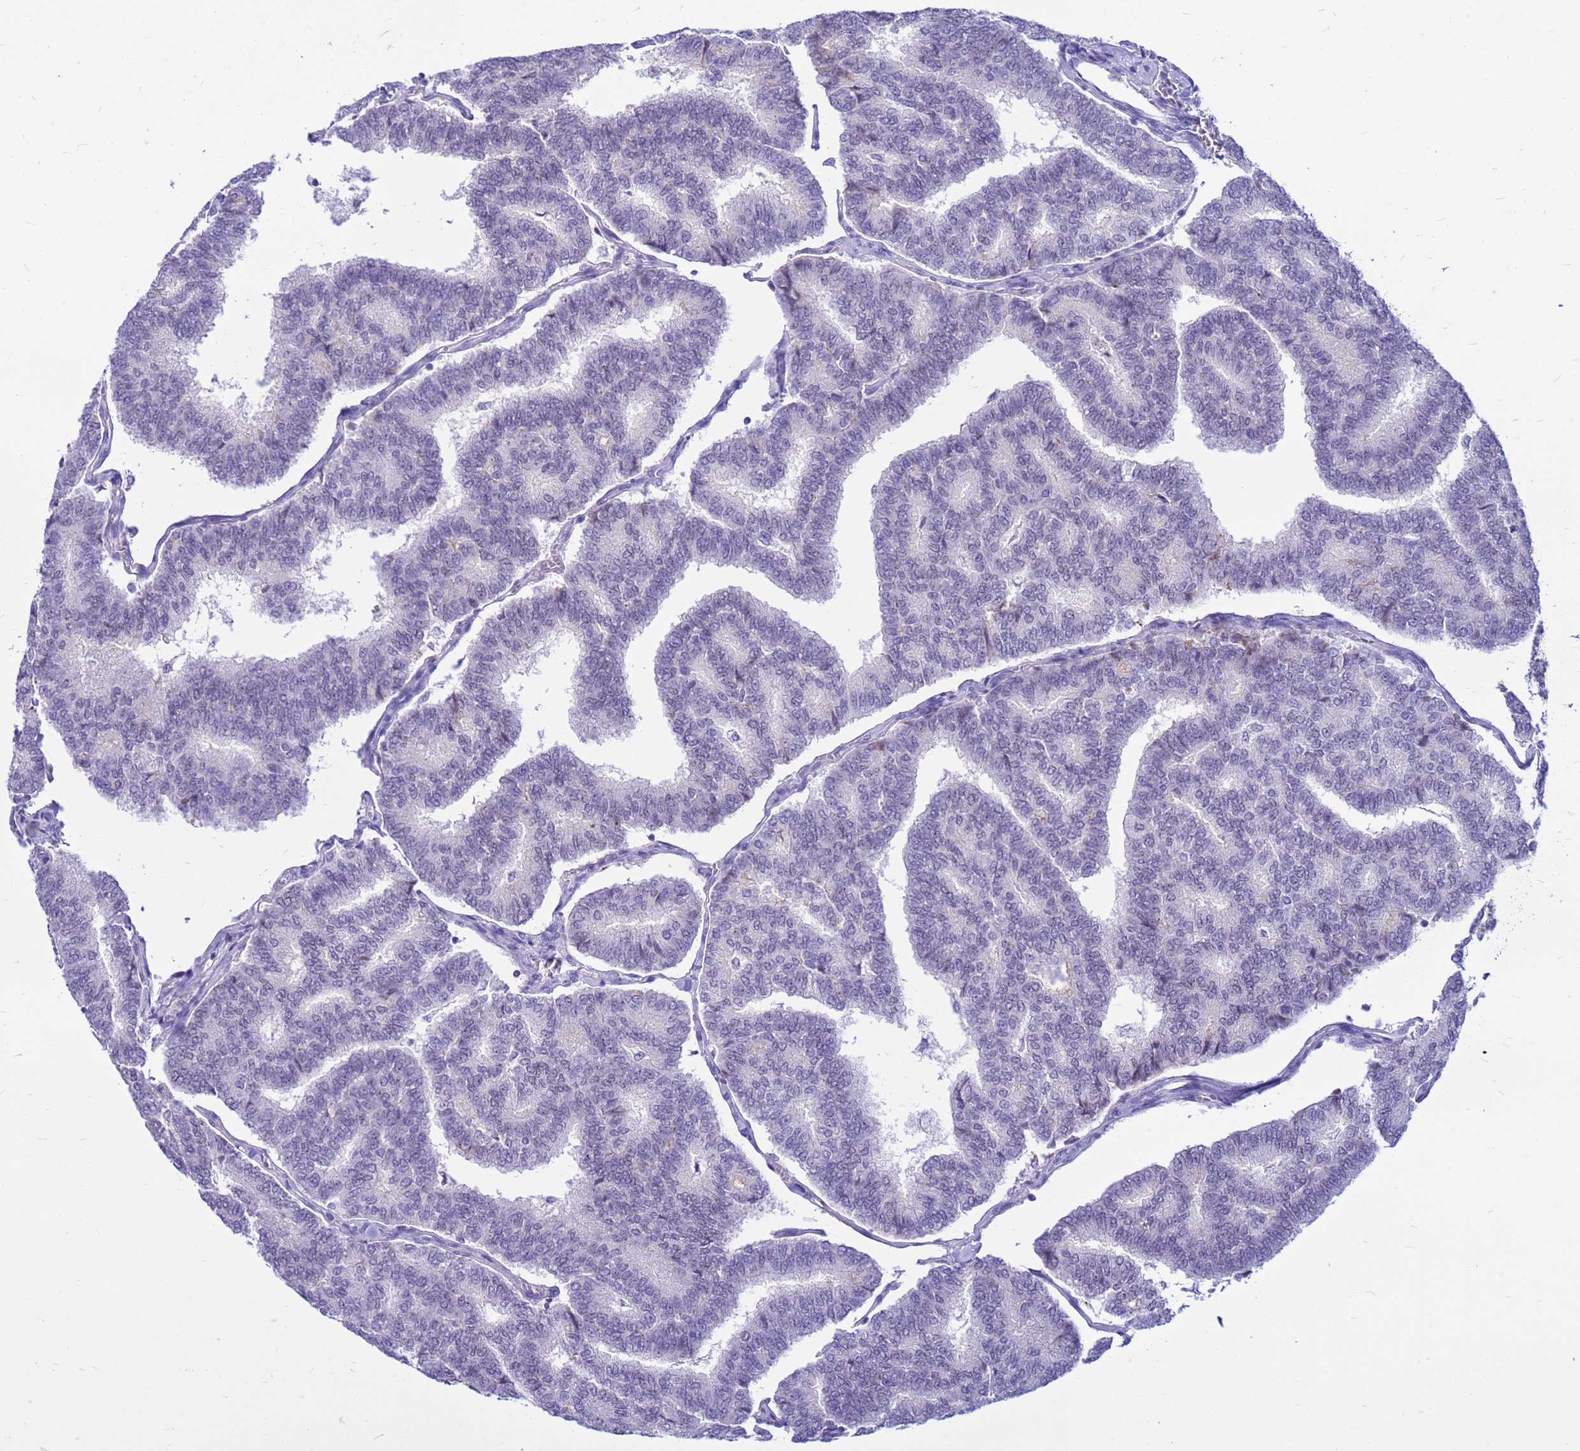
{"staining": {"intensity": "negative", "quantity": "none", "location": "none"}, "tissue": "thyroid cancer", "cell_type": "Tumor cells", "image_type": "cancer", "snomed": [{"axis": "morphology", "description": "Papillary adenocarcinoma, NOS"}, {"axis": "topography", "description": "Thyroid gland"}], "caption": "The histopathology image reveals no significant expression in tumor cells of thyroid cancer (papillary adenocarcinoma). (Immunohistochemistry, brightfield microscopy, high magnification).", "gene": "DMRTC2", "patient": {"sex": "female", "age": 35}}